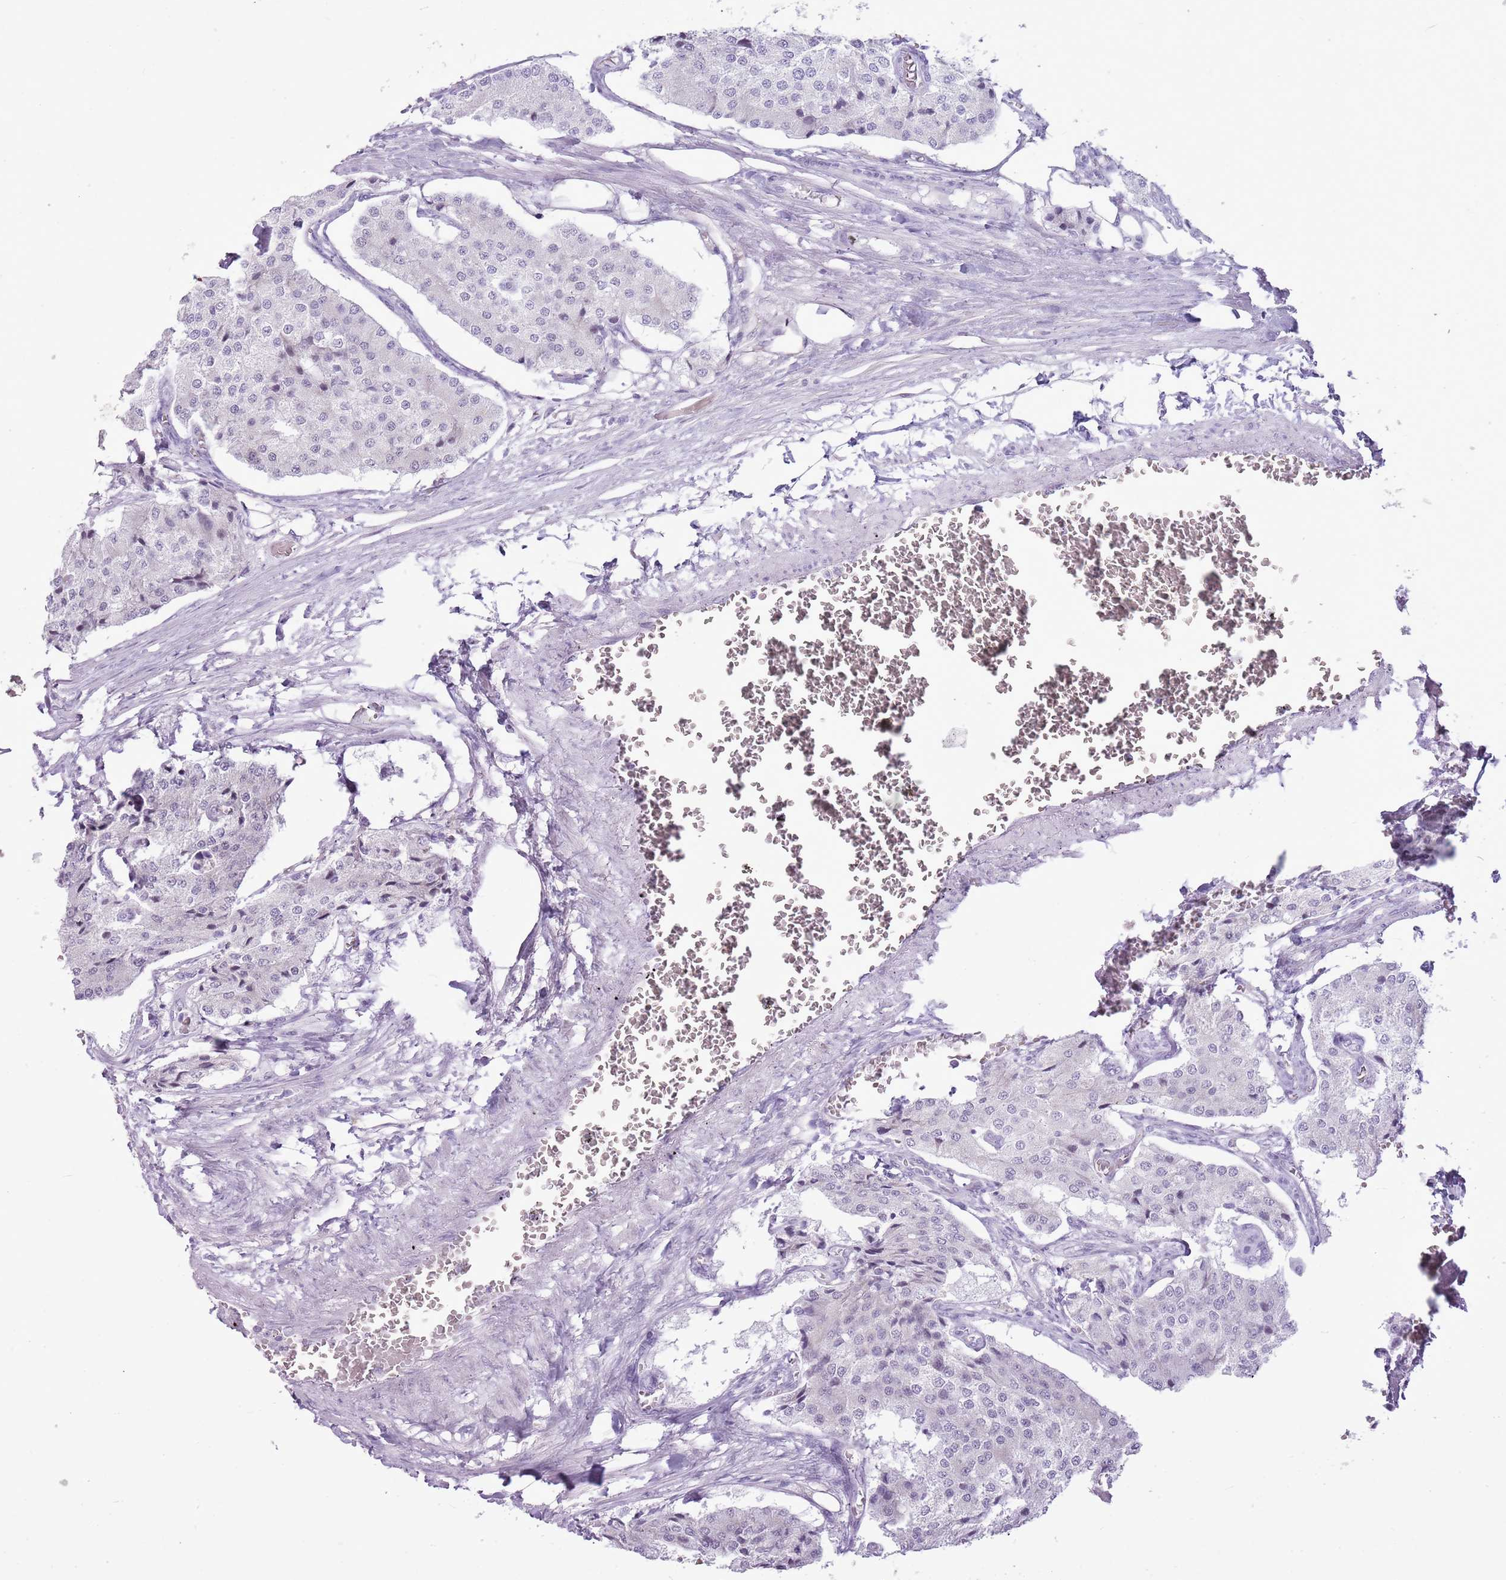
{"staining": {"intensity": "negative", "quantity": "none", "location": "none"}, "tissue": "carcinoid", "cell_type": "Tumor cells", "image_type": "cancer", "snomed": [{"axis": "morphology", "description": "Carcinoid, malignant, NOS"}, {"axis": "topography", "description": "Colon"}], "caption": "Immunohistochemical staining of human malignant carcinoid displays no significant expression in tumor cells. (Stains: DAB (3,3'-diaminobenzidine) immunohistochemistry (IHC) with hematoxylin counter stain, Microscopy: brightfield microscopy at high magnification).", "gene": "RPL3L", "patient": {"sex": "female", "age": 52}}